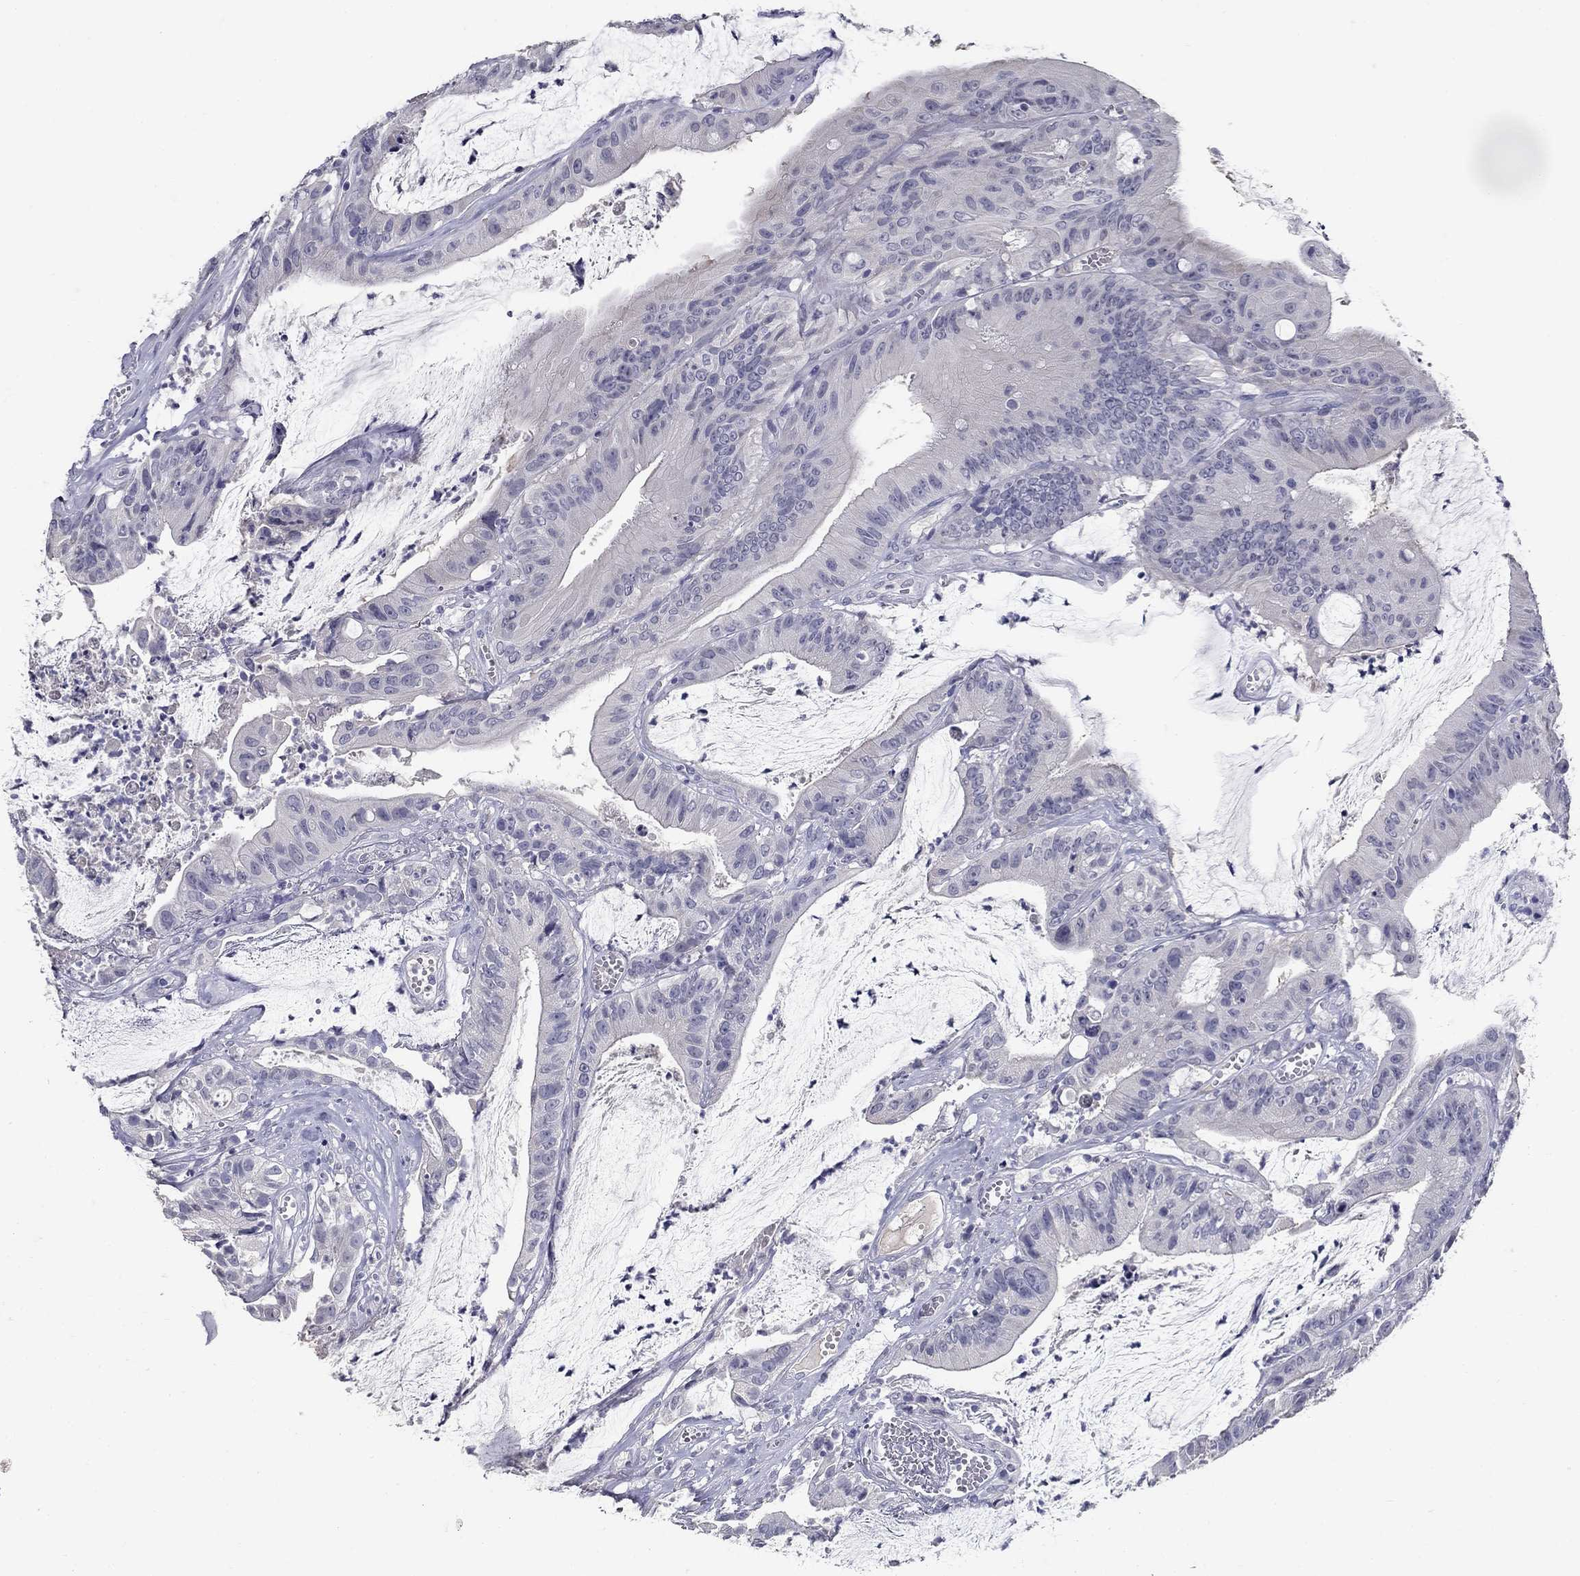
{"staining": {"intensity": "negative", "quantity": "none", "location": "none"}, "tissue": "colorectal cancer", "cell_type": "Tumor cells", "image_type": "cancer", "snomed": [{"axis": "morphology", "description": "Adenocarcinoma, NOS"}, {"axis": "topography", "description": "Colon"}], "caption": "IHC of human colorectal cancer (adenocarcinoma) shows no staining in tumor cells.", "gene": "POMC", "patient": {"sex": "female", "age": 69}}